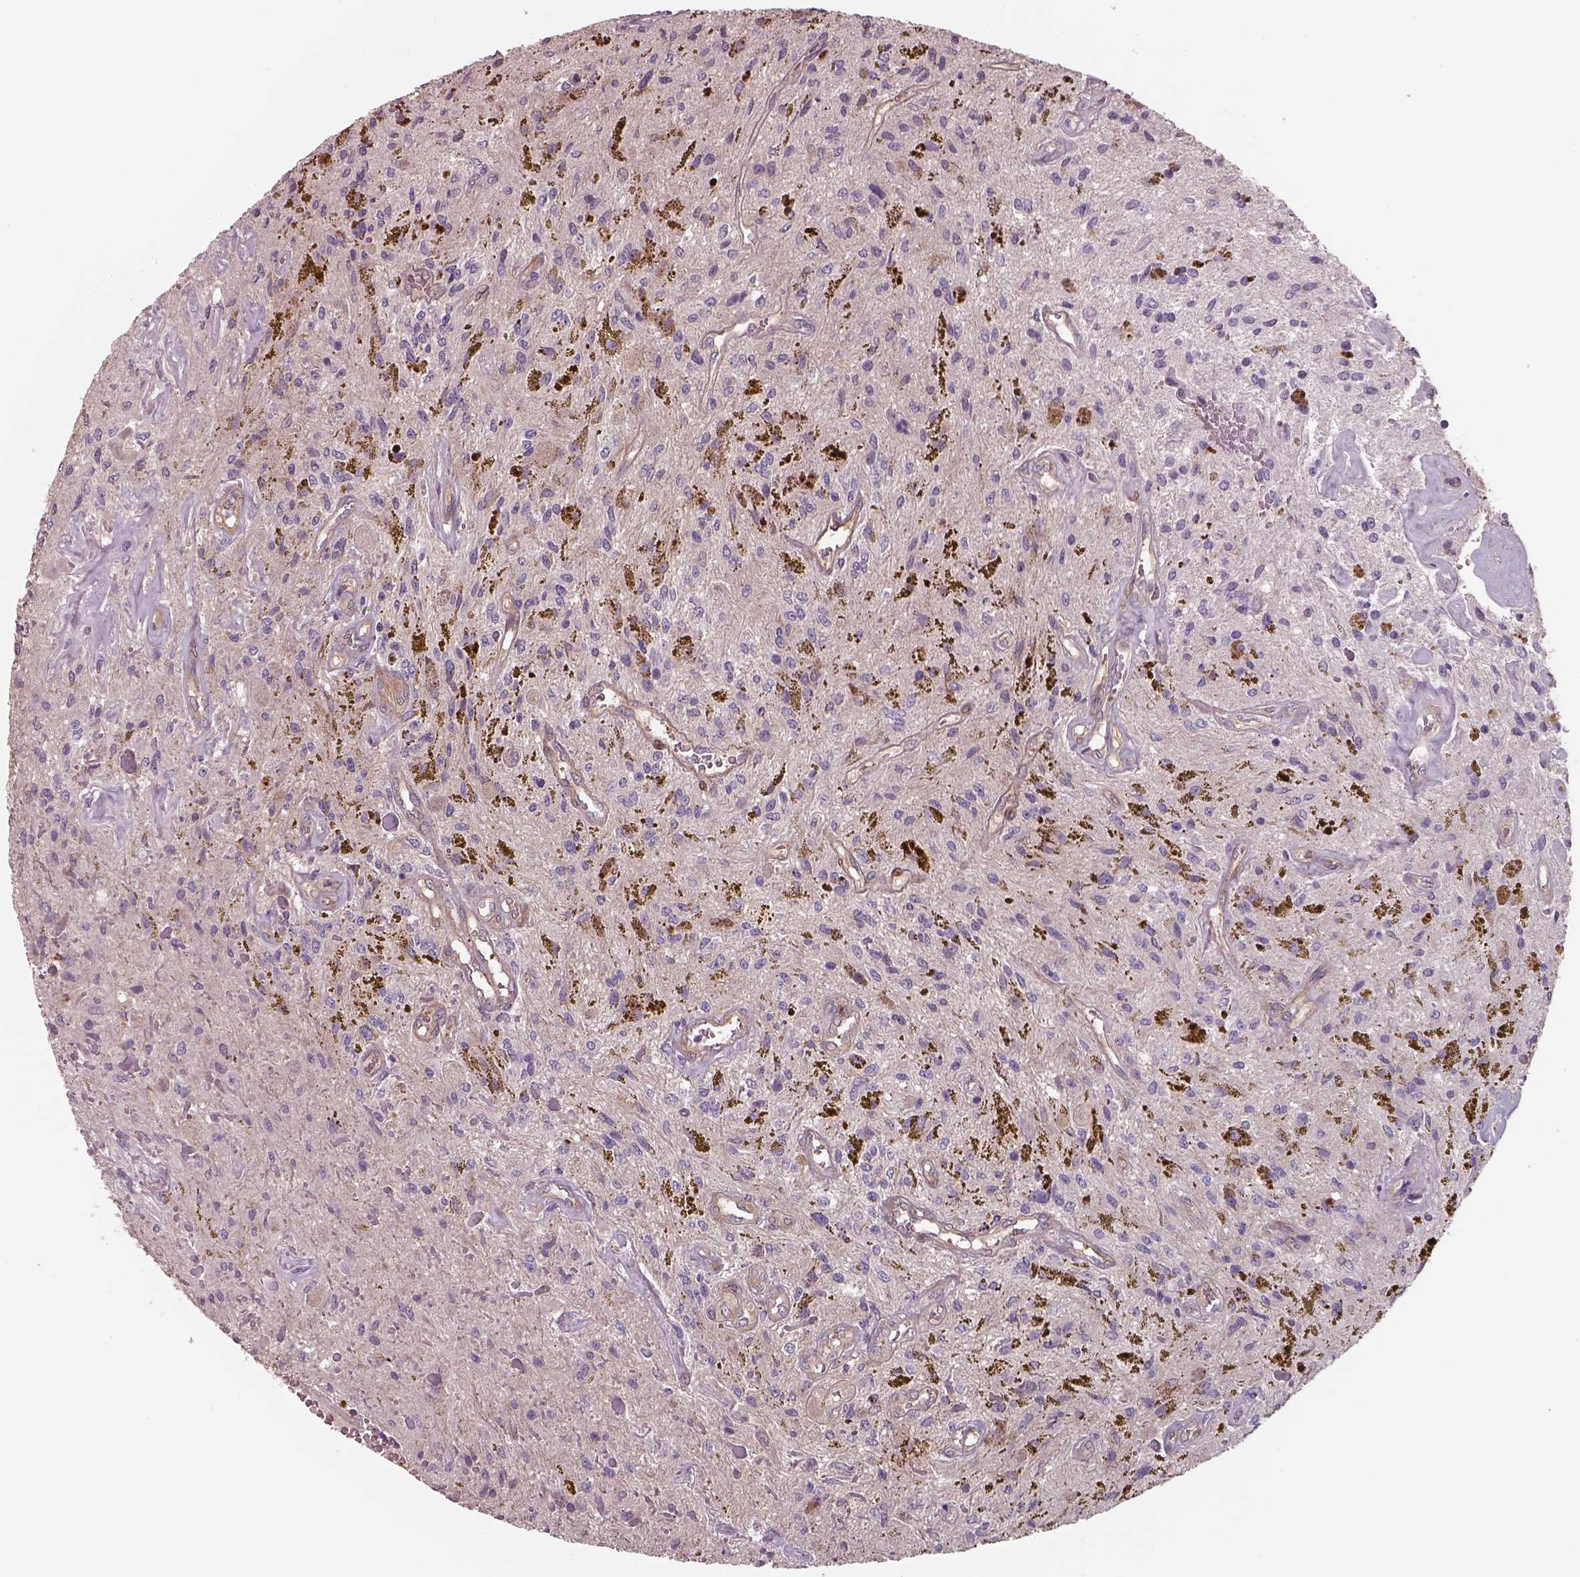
{"staining": {"intensity": "negative", "quantity": "none", "location": "none"}, "tissue": "glioma", "cell_type": "Tumor cells", "image_type": "cancer", "snomed": [{"axis": "morphology", "description": "Glioma, malignant, Low grade"}, {"axis": "topography", "description": "Cerebellum"}], "caption": "Protein analysis of low-grade glioma (malignant) shows no significant staining in tumor cells.", "gene": "ISYNA1", "patient": {"sex": "female", "age": 14}}